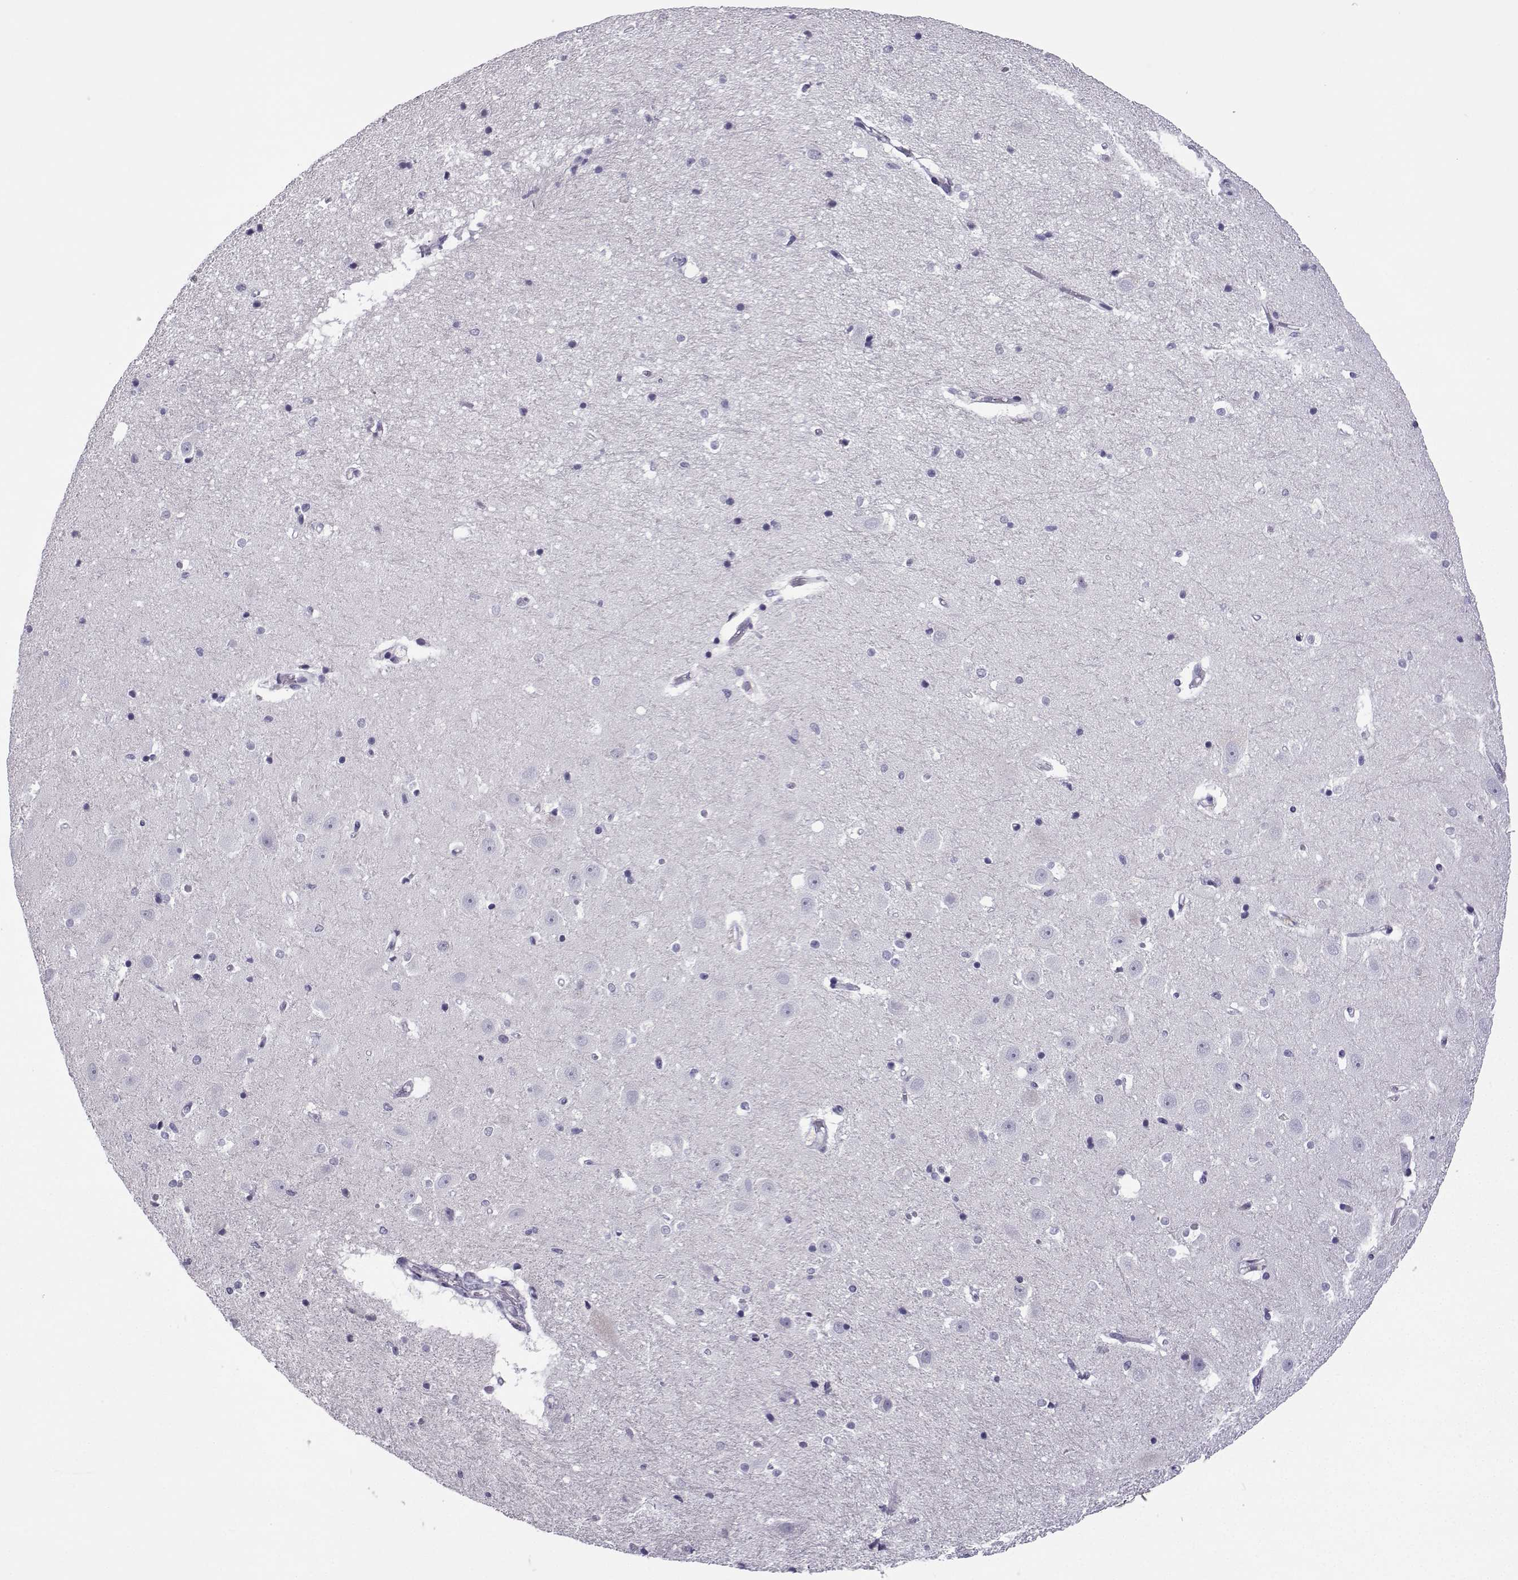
{"staining": {"intensity": "negative", "quantity": "none", "location": "none"}, "tissue": "hippocampus", "cell_type": "Glial cells", "image_type": "normal", "snomed": [{"axis": "morphology", "description": "Normal tissue, NOS"}, {"axis": "topography", "description": "Hippocampus"}], "caption": "This histopathology image is of benign hippocampus stained with IHC to label a protein in brown with the nuclei are counter-stained blue. There is no positivity in glial cells. (DAB immunohistochemistry visualized using brightfield microscopy, high magnification).", "gene": "MRGBP", "patient": {"sex": "male", "age": 44}}